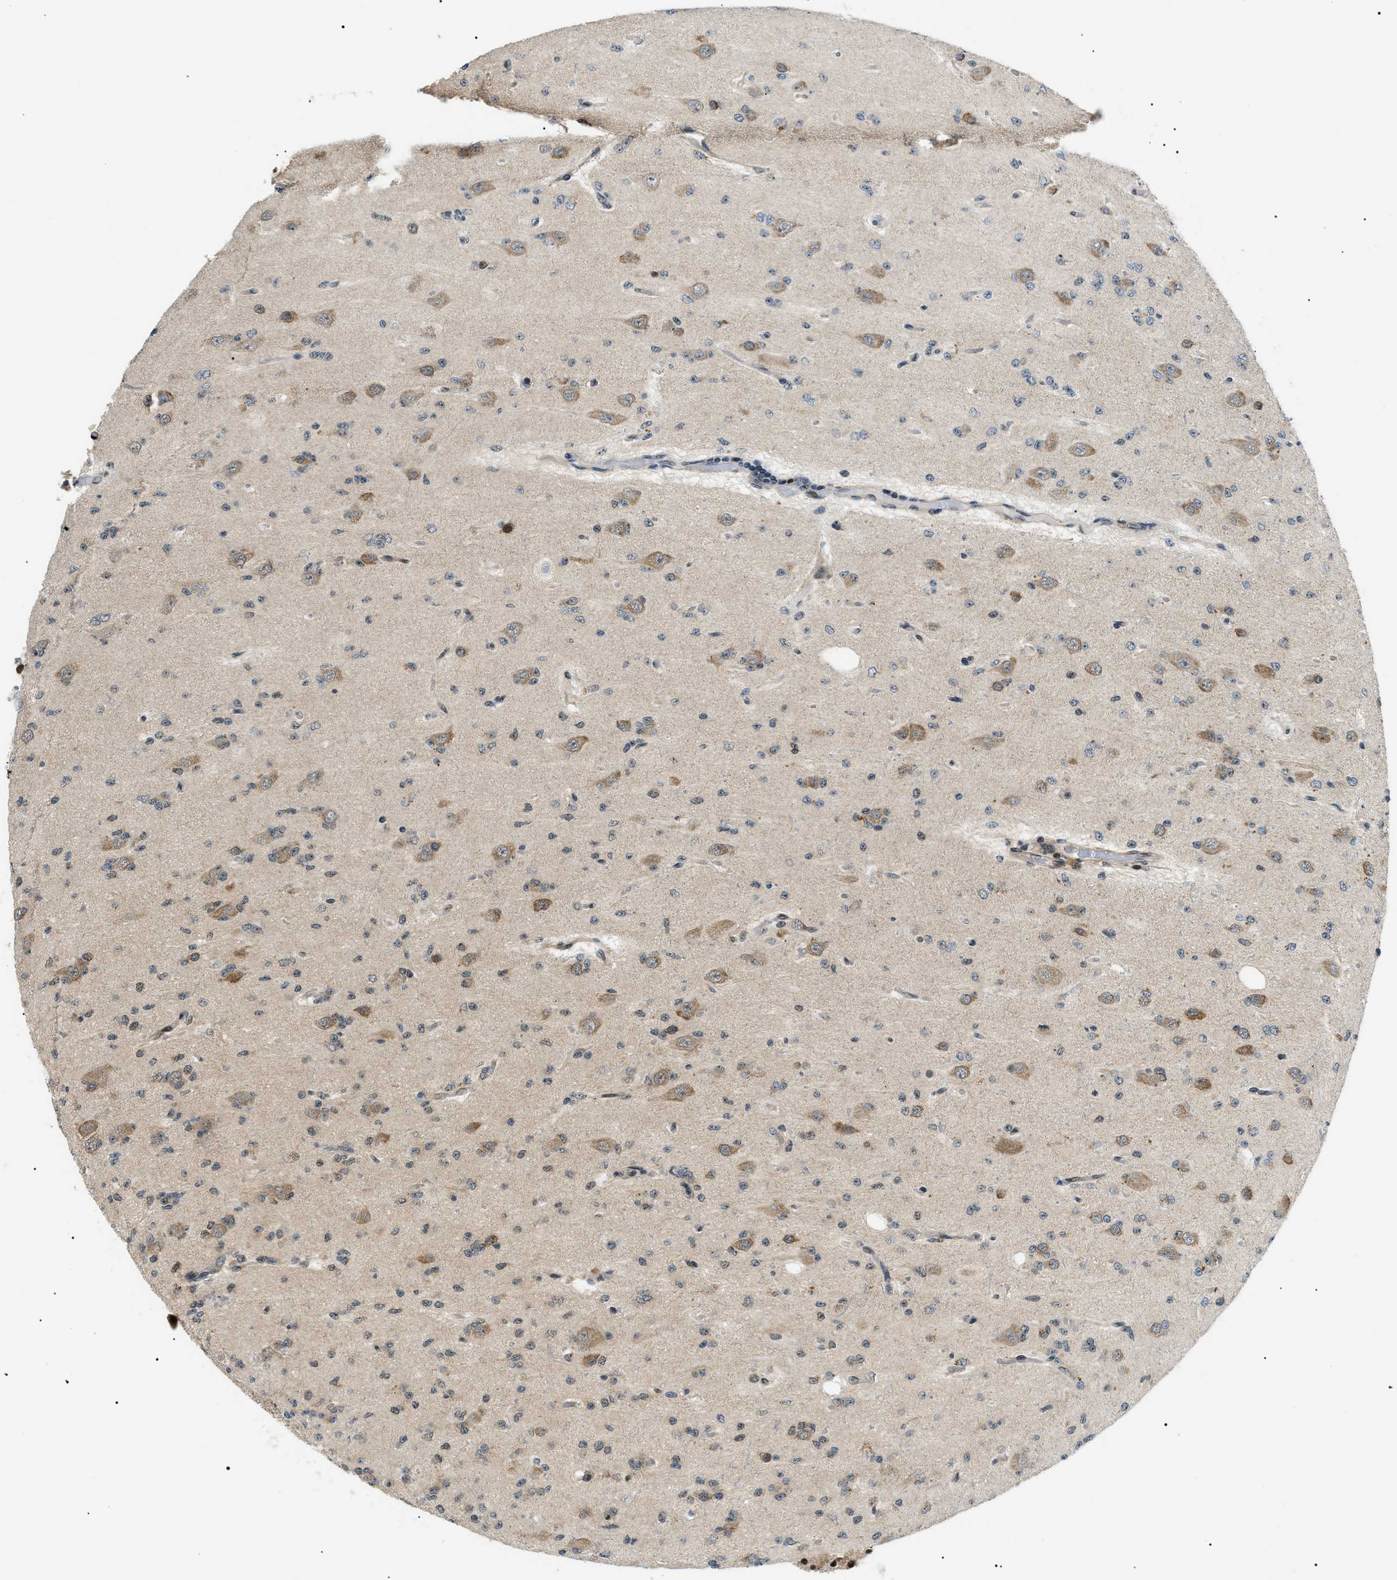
{"staining": {"intensity": "weak", "quantity": "25%-75%", "location": "nuclear"}, "tissue": "glioma", "cell_type": "Tumor cells", "image_type": "cancer", "snomed": [{"axis": "morphology", "description": "Glioma, malignant, Low grade"}, {"axis": "topography", "description": "Brain"}], "caption": "There is low levels of weak nuclear expression in tumor cells of malignant low-grade glioma, as demonstrated by immunohistochemical staining (brown color).", "gene": "CWC25", "patient": {"sex": "male", "age": 38}}